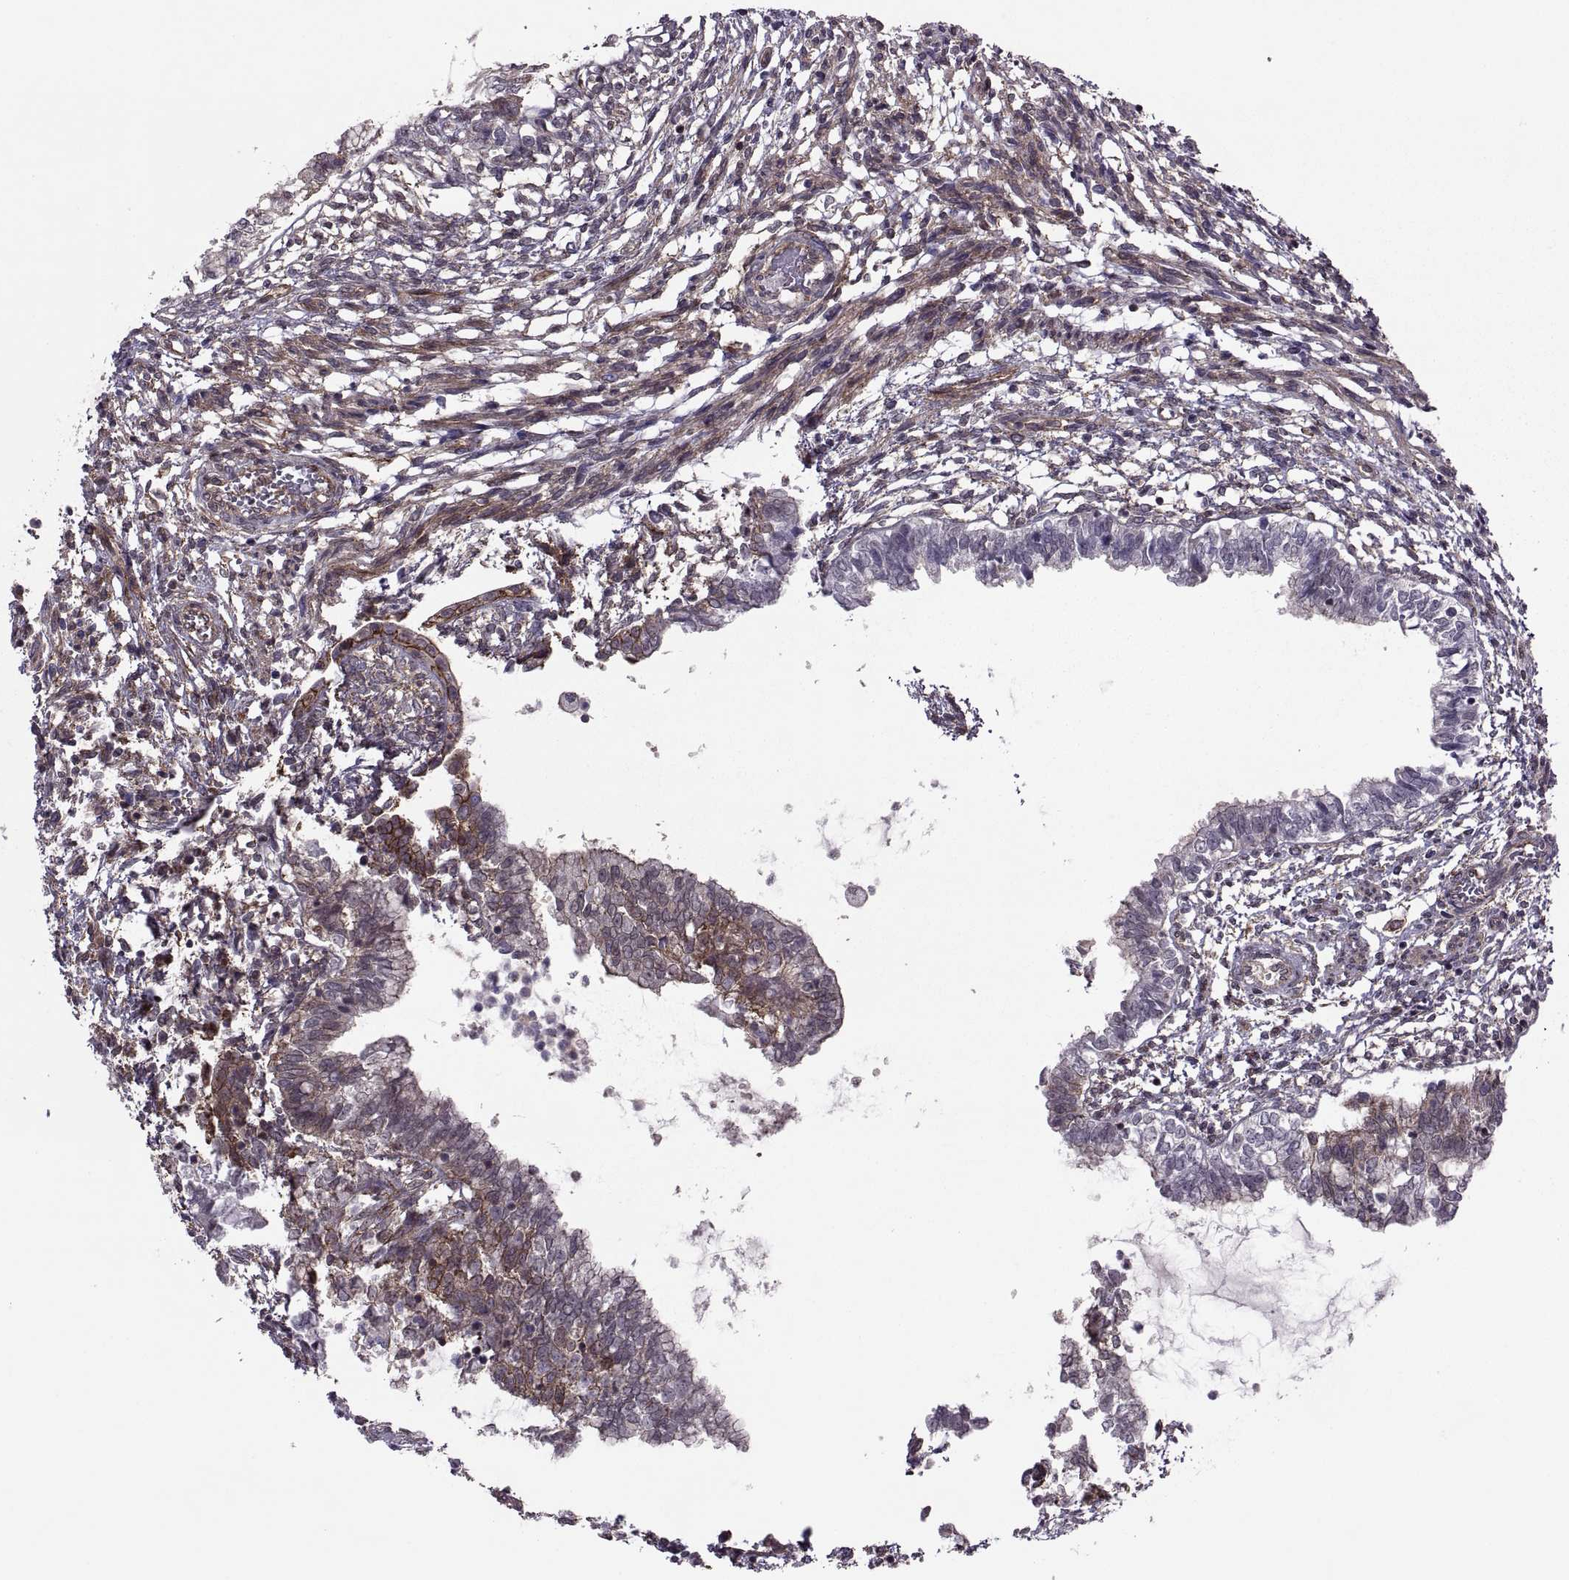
{"staining": {"intensity": "strong", "quantity": "<25%", "location": "cytoplasmic/membranous"}, "tissue": "testis cancer", "cell_type": "Tumor cells", "image_type": "cancer", "snomed": [{"axis": "morphology", "description": "Carcinoma, Embryonal, NOS"}, {"axis": "topography", "description": "Testis"}], "caption": "Brown immunohistochemical staining in human testis embryonal carcinoma exhibits strong cytoplasmic/membranous expression in about <25% of tumor cells.", "gene": "ODF3", "patient": {"sex": "male", "age": 37}}